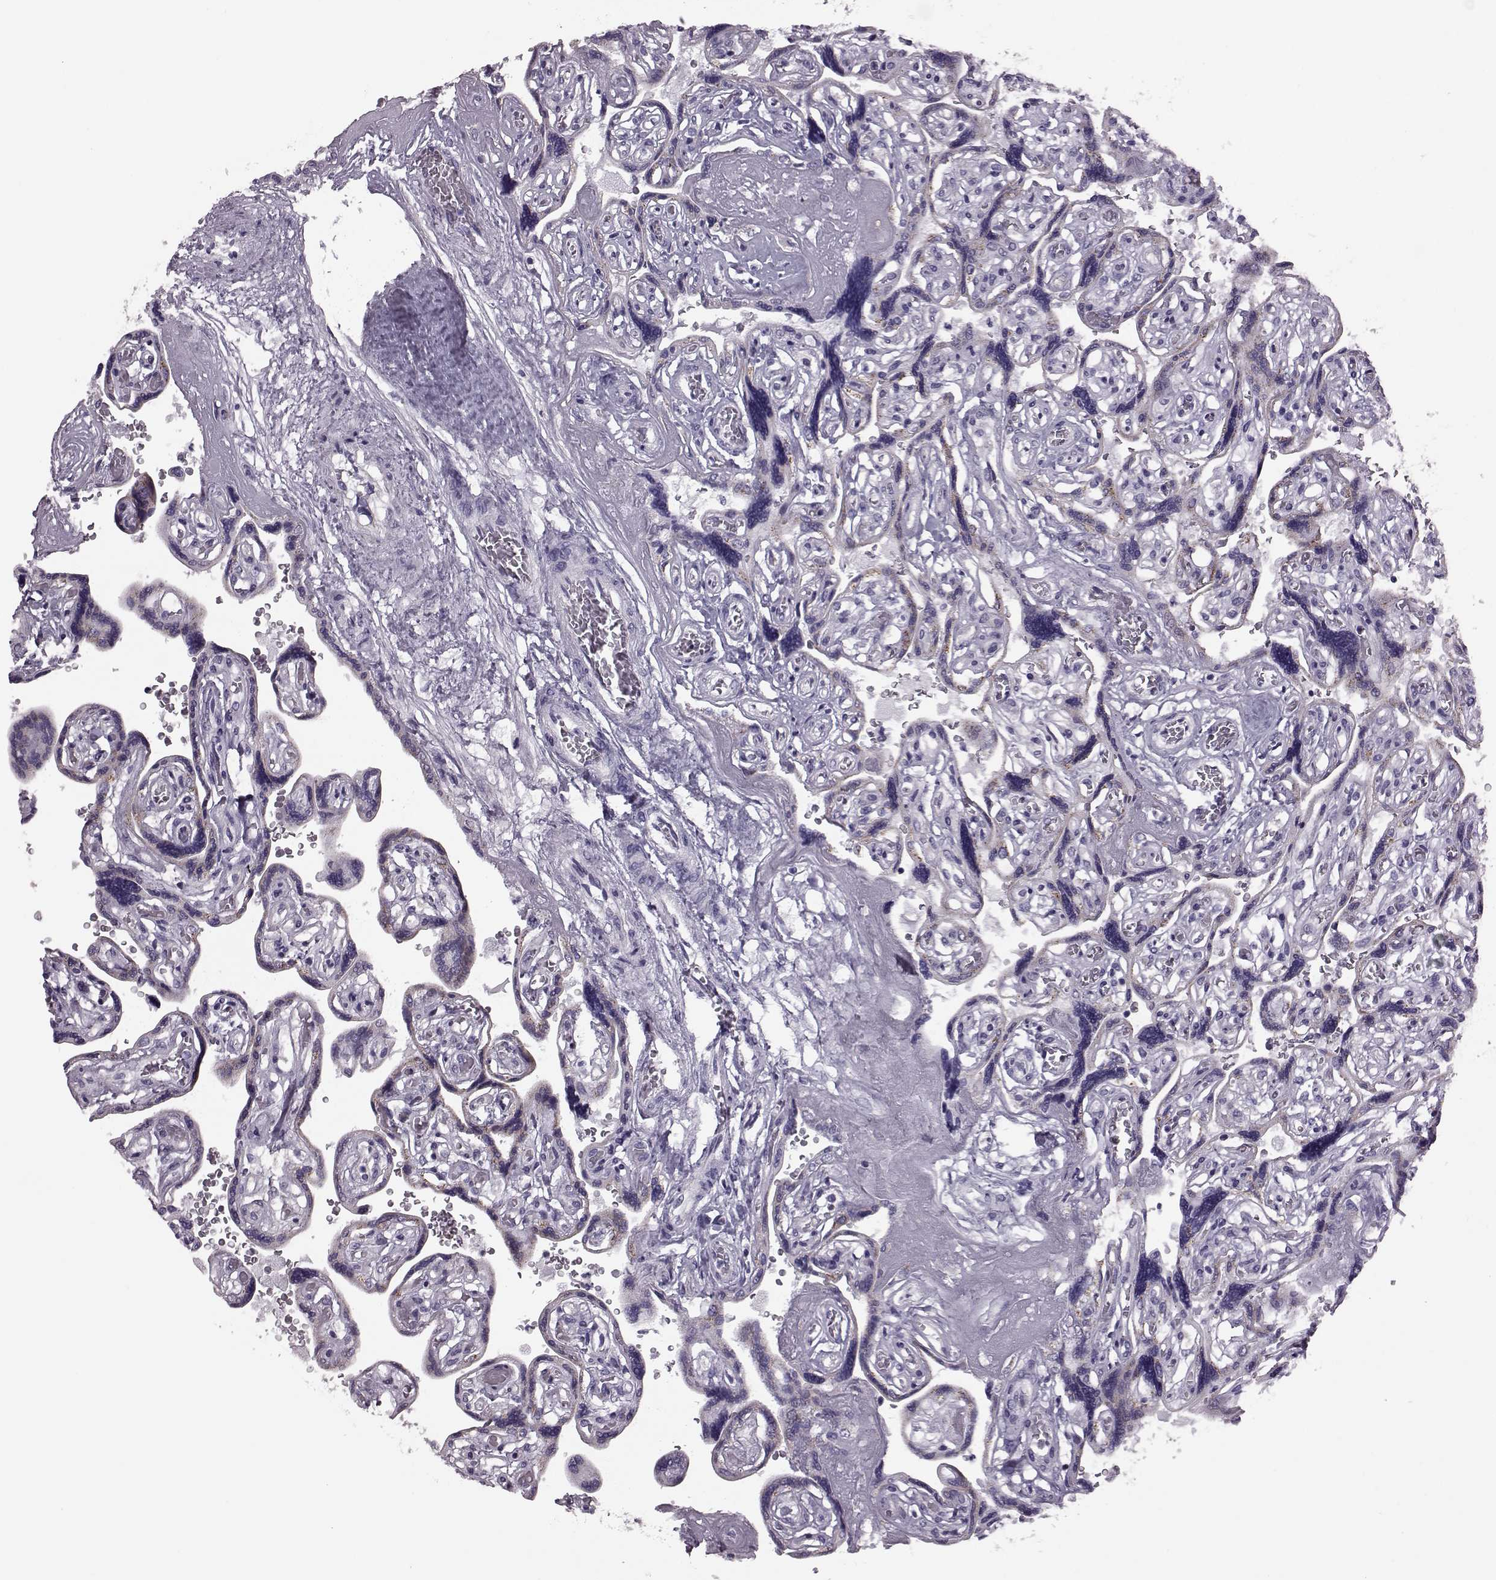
{"staining": {"intensity": "negative", "quantity": "none", "location": "none"}, "tissue": "placenta", "cell_type": "Decidual cells", "image_type": "normal", "snomed": [{"axis": "morphology", "description": "Normal tissue, NOS"}, {"axis": "topography", "description": "Placenta"}], "caption": "Immunohistochemistry photomicrograph of unremarkable placenta: human placenta stained with DAB (3,3'-diaminobenzidine) demonstrates no significant protein staining in decidual cells. (Stains: DAB (3,3'-diaminobenzidine) immunohistochemistry with hematoxylin counter stain, Microscopy: brightfield microscopy at high magnification).", "gene": "RIMS2", "patient": {"sex": "female", "age": 32}}